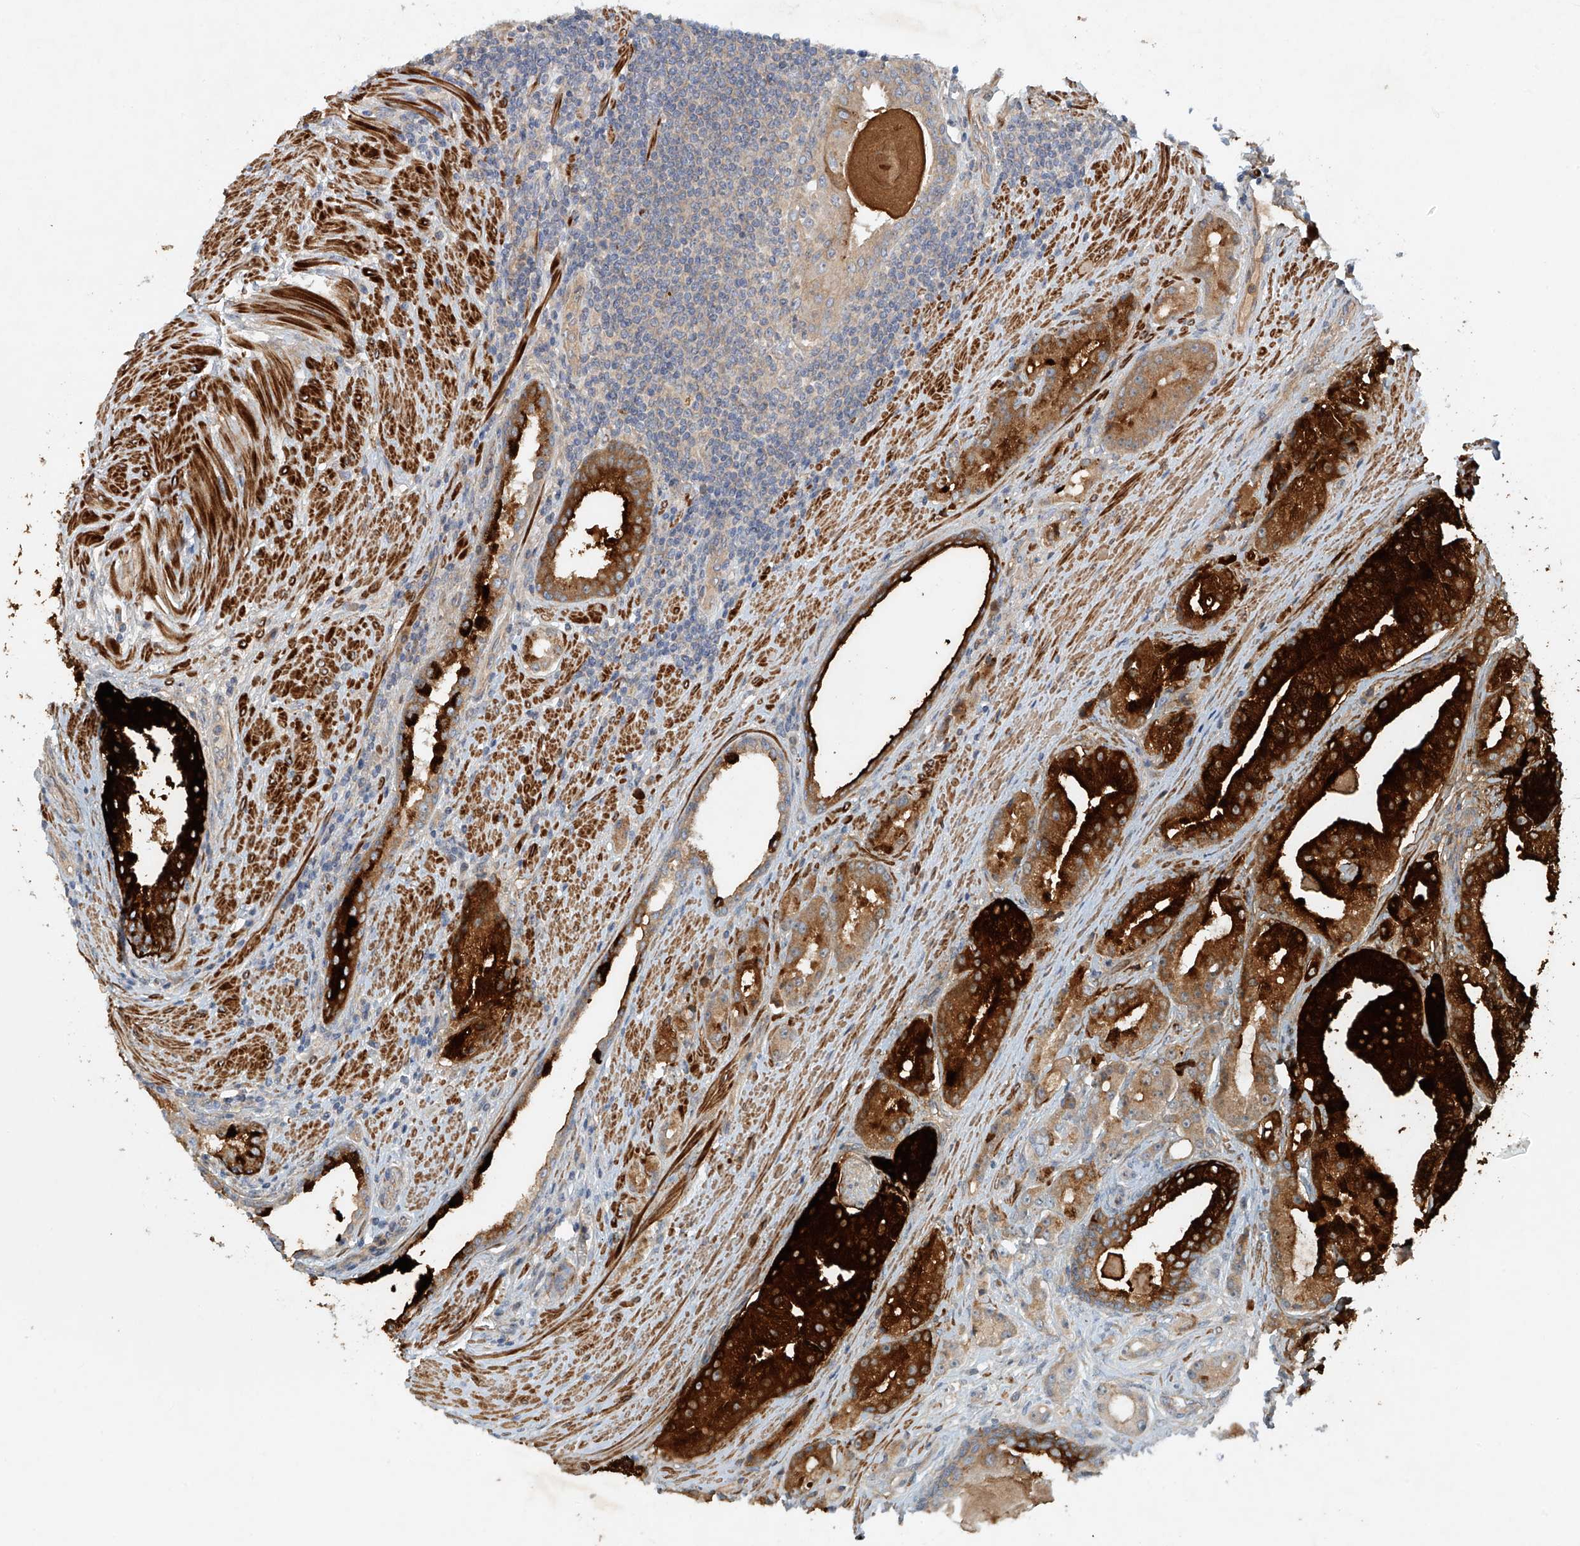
{"staining": {"intensity": "strong", "quantity": ">75%", "location": "cytoplasmic/membranous"}, "tissue": "prostate cancer", "cell_type": "Tumor cells", "image_type": "cancer", "snomed": [{"axis": "morphology", "description": "Adenocarcinoma, Low grade"}, {"axis": "topography", "description": "Prostate"}], "caption": "High-magnification brightfield microscopy of prostate adenocarcinoma (low-grade) stained with DAB (brown) and counterstained with hematoxylin (blue). tumor cells exhibit strong cytoplasmic/membranous positivity is seen in approximately>75% of cells.", "gene": "LYRM9", "patient": {"sex": "male", "age": 67}}